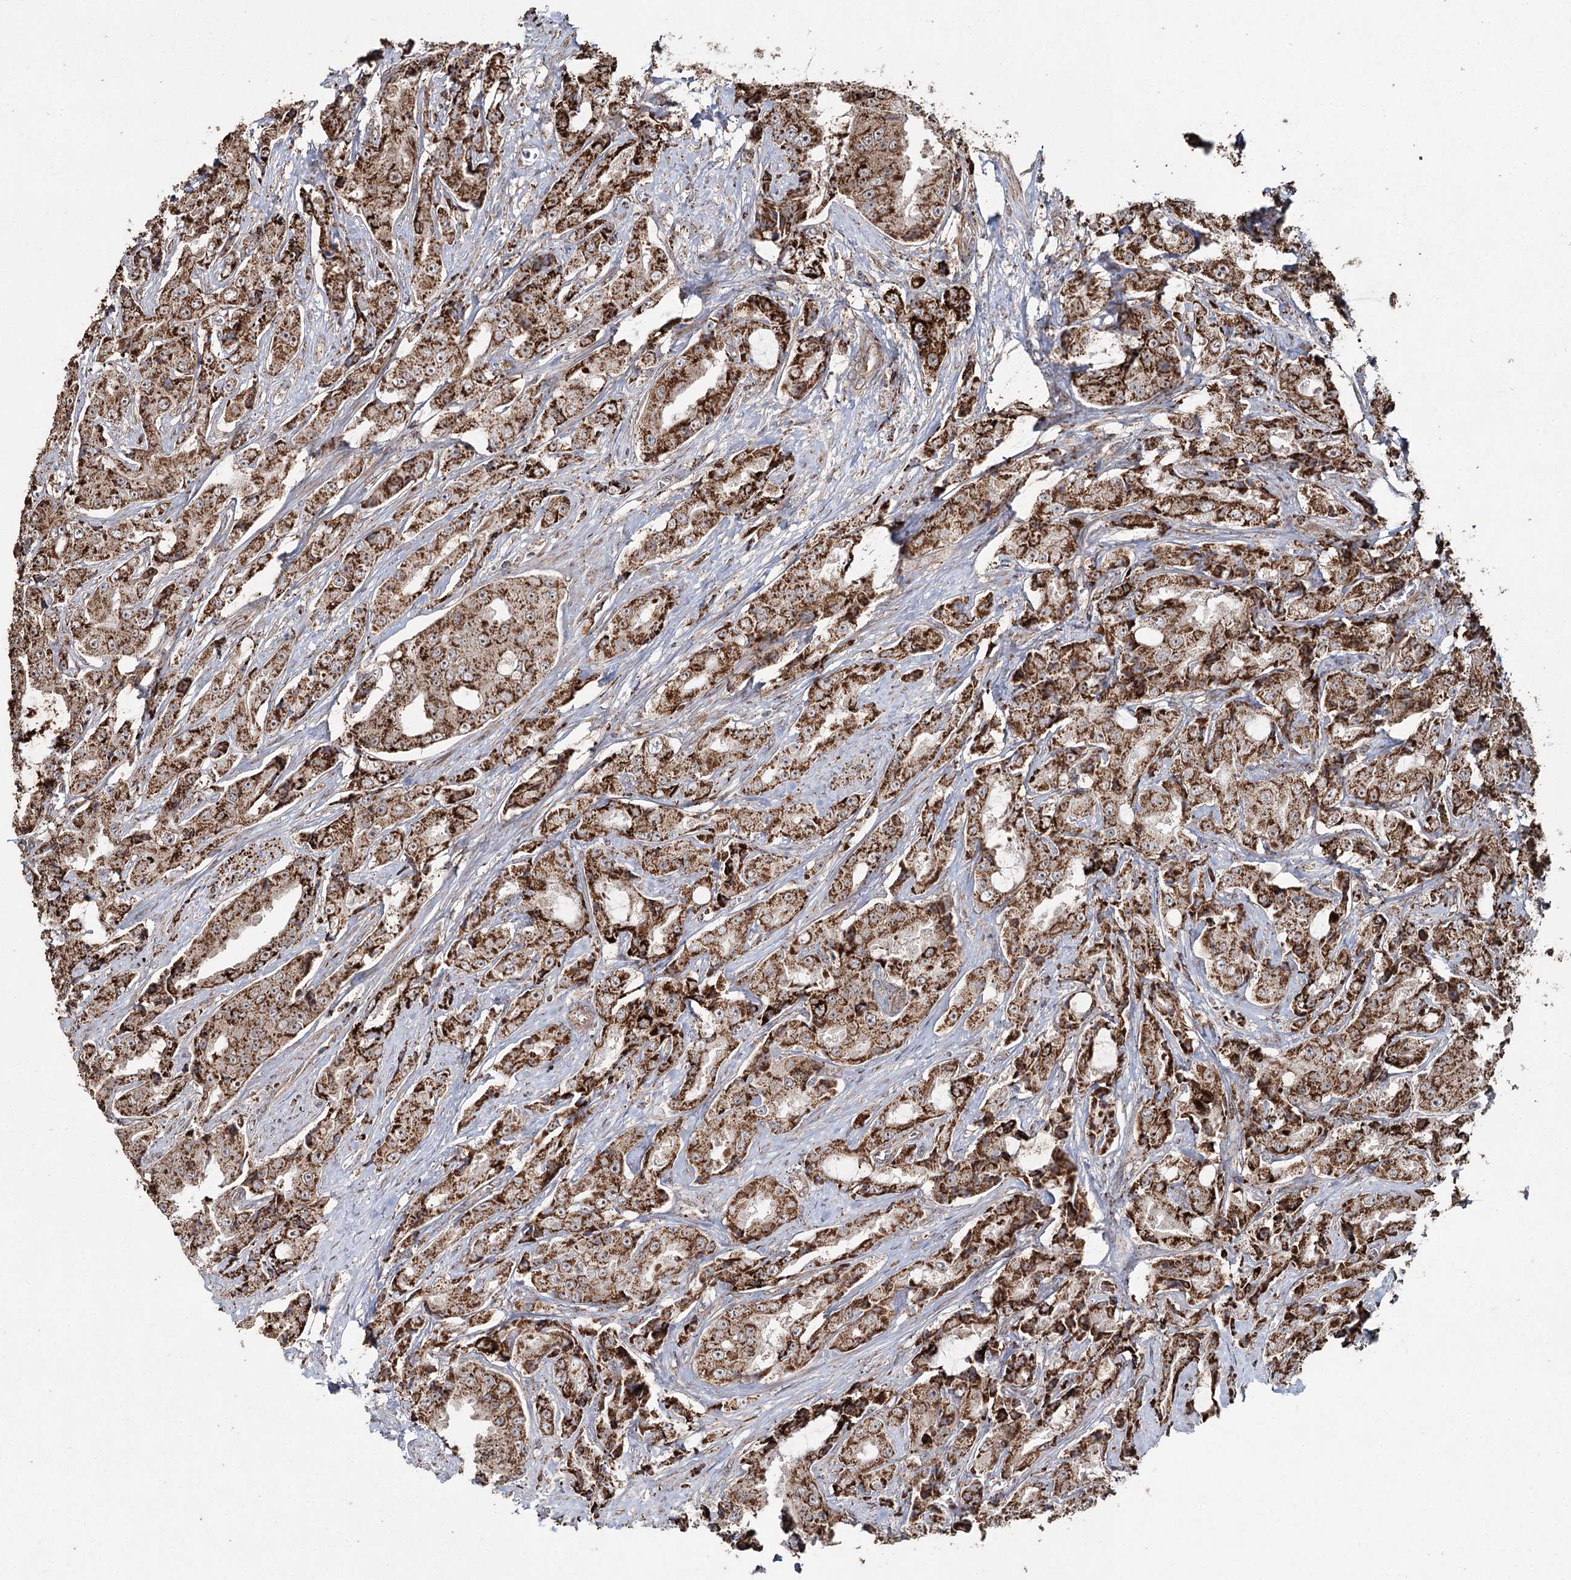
{"staining": {"intensity": "strong", "quantity": ">75%", "location": "cytoplasmic/membranous"}, "tissue": "prostate cancer", "cell_type": "Tumor cells", "image_type": "cancer", "snomed": [{"axis": "morphology", "description": "Adenocarcinoma, High grade"}, {"axis": "topography", "description": "Prostate"}], "caption": "Protein expression by immunohistochemistry (IHC) demonstrates strong cytoplasmic/membranous staining in approximately >75% of tumor cells in prostate cancer.", "gene": "SLF2", "patient": {"sex": "male", "age": 73}}